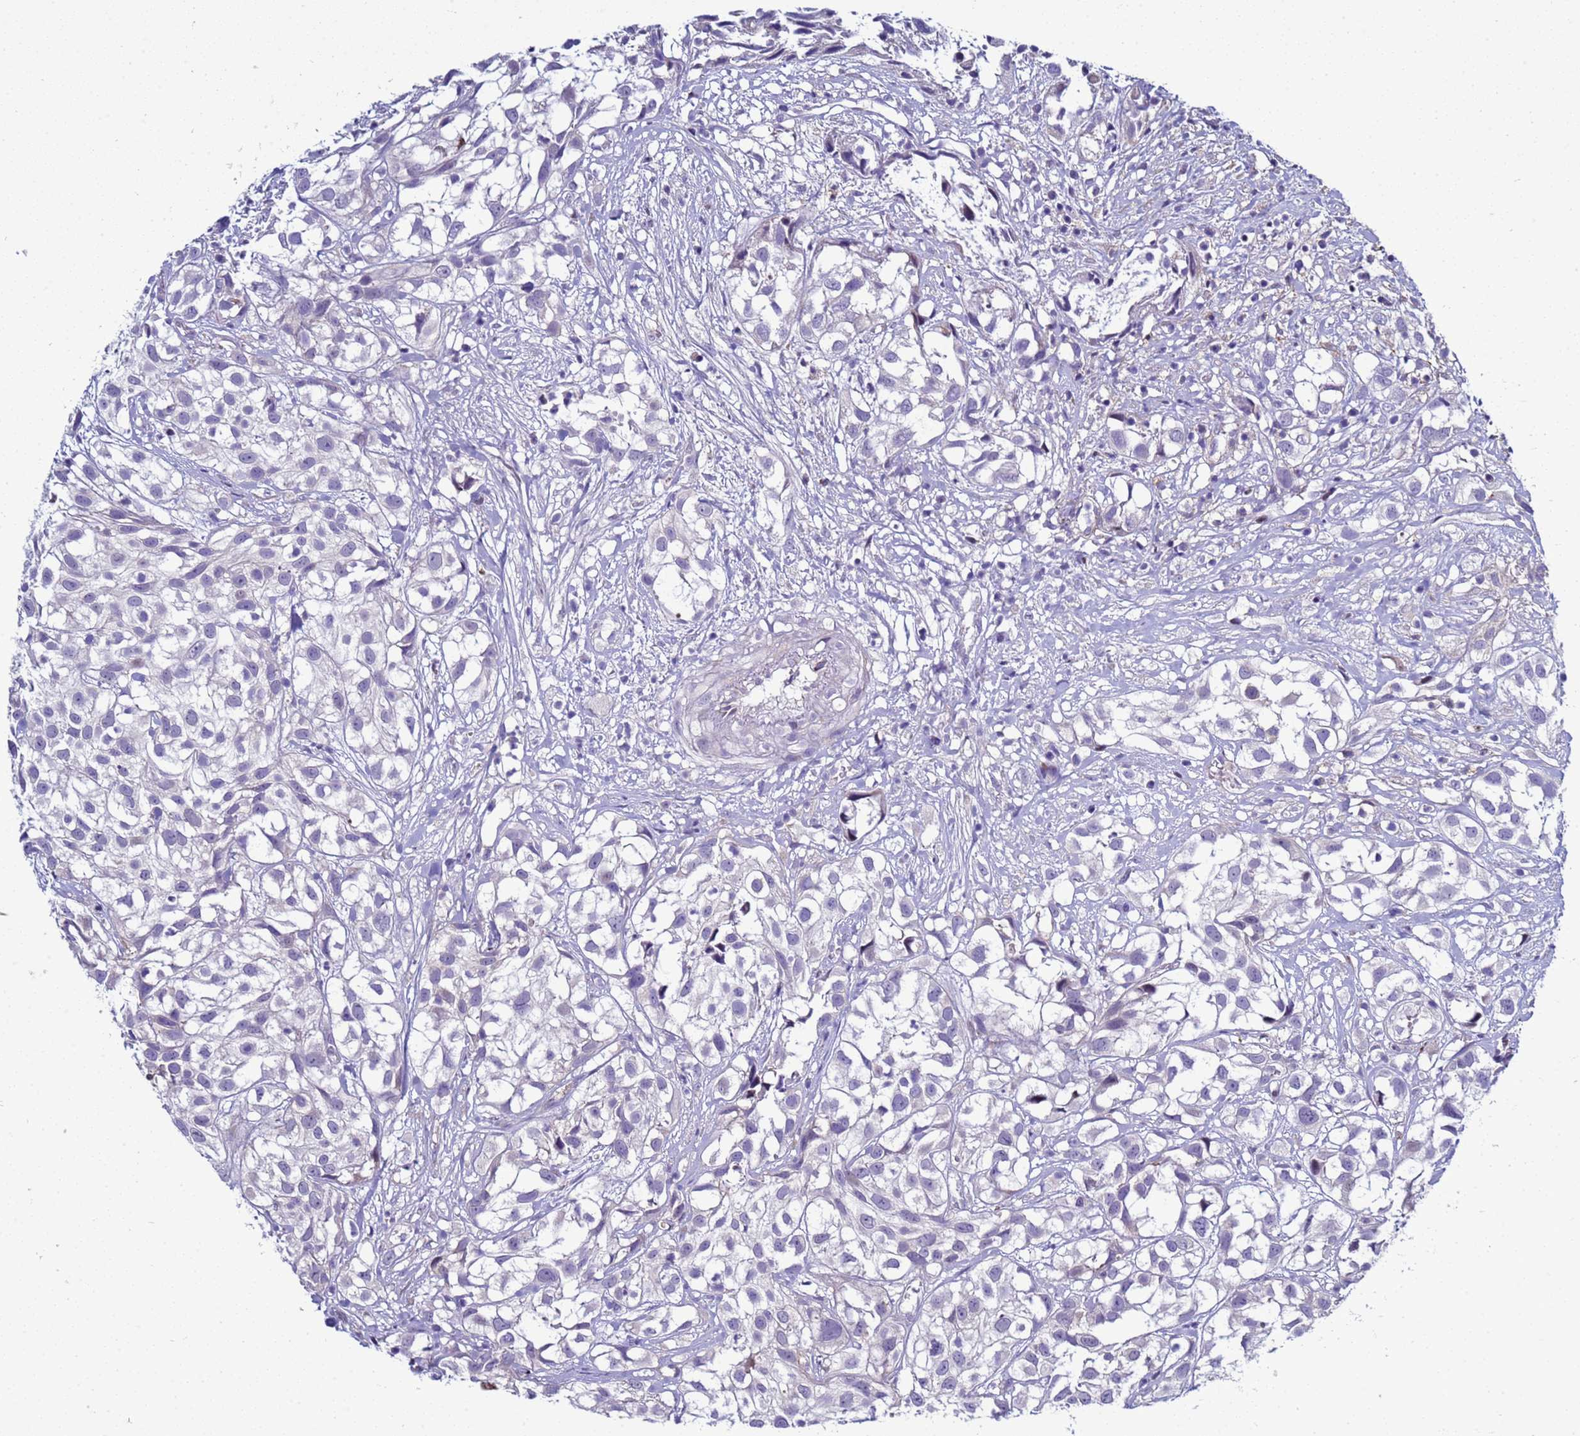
{"staining": {"intensity": "negative", "quantity": "none", "location": "none"}, "tissue": "urothelial cancer", "cell_type": "Tumor cells", "image_type": "cancer", "snomed": [{"axis": "morphology", "description": "Urothelial carcinoma, High grade"}, {"axis": "topography", "description": "Urinary bladder"}], "caption": "Urothelial cancer was stained to show a protein in brown. There is no significant staining in tumor cells. The staining is performed using DAB (3,3'-diaminobenzidine) brown chromogen with nuclei counter-stained in using hematoxylin.", "gene": "NAT2", "patient": {"sex": "male", "age": 56}}